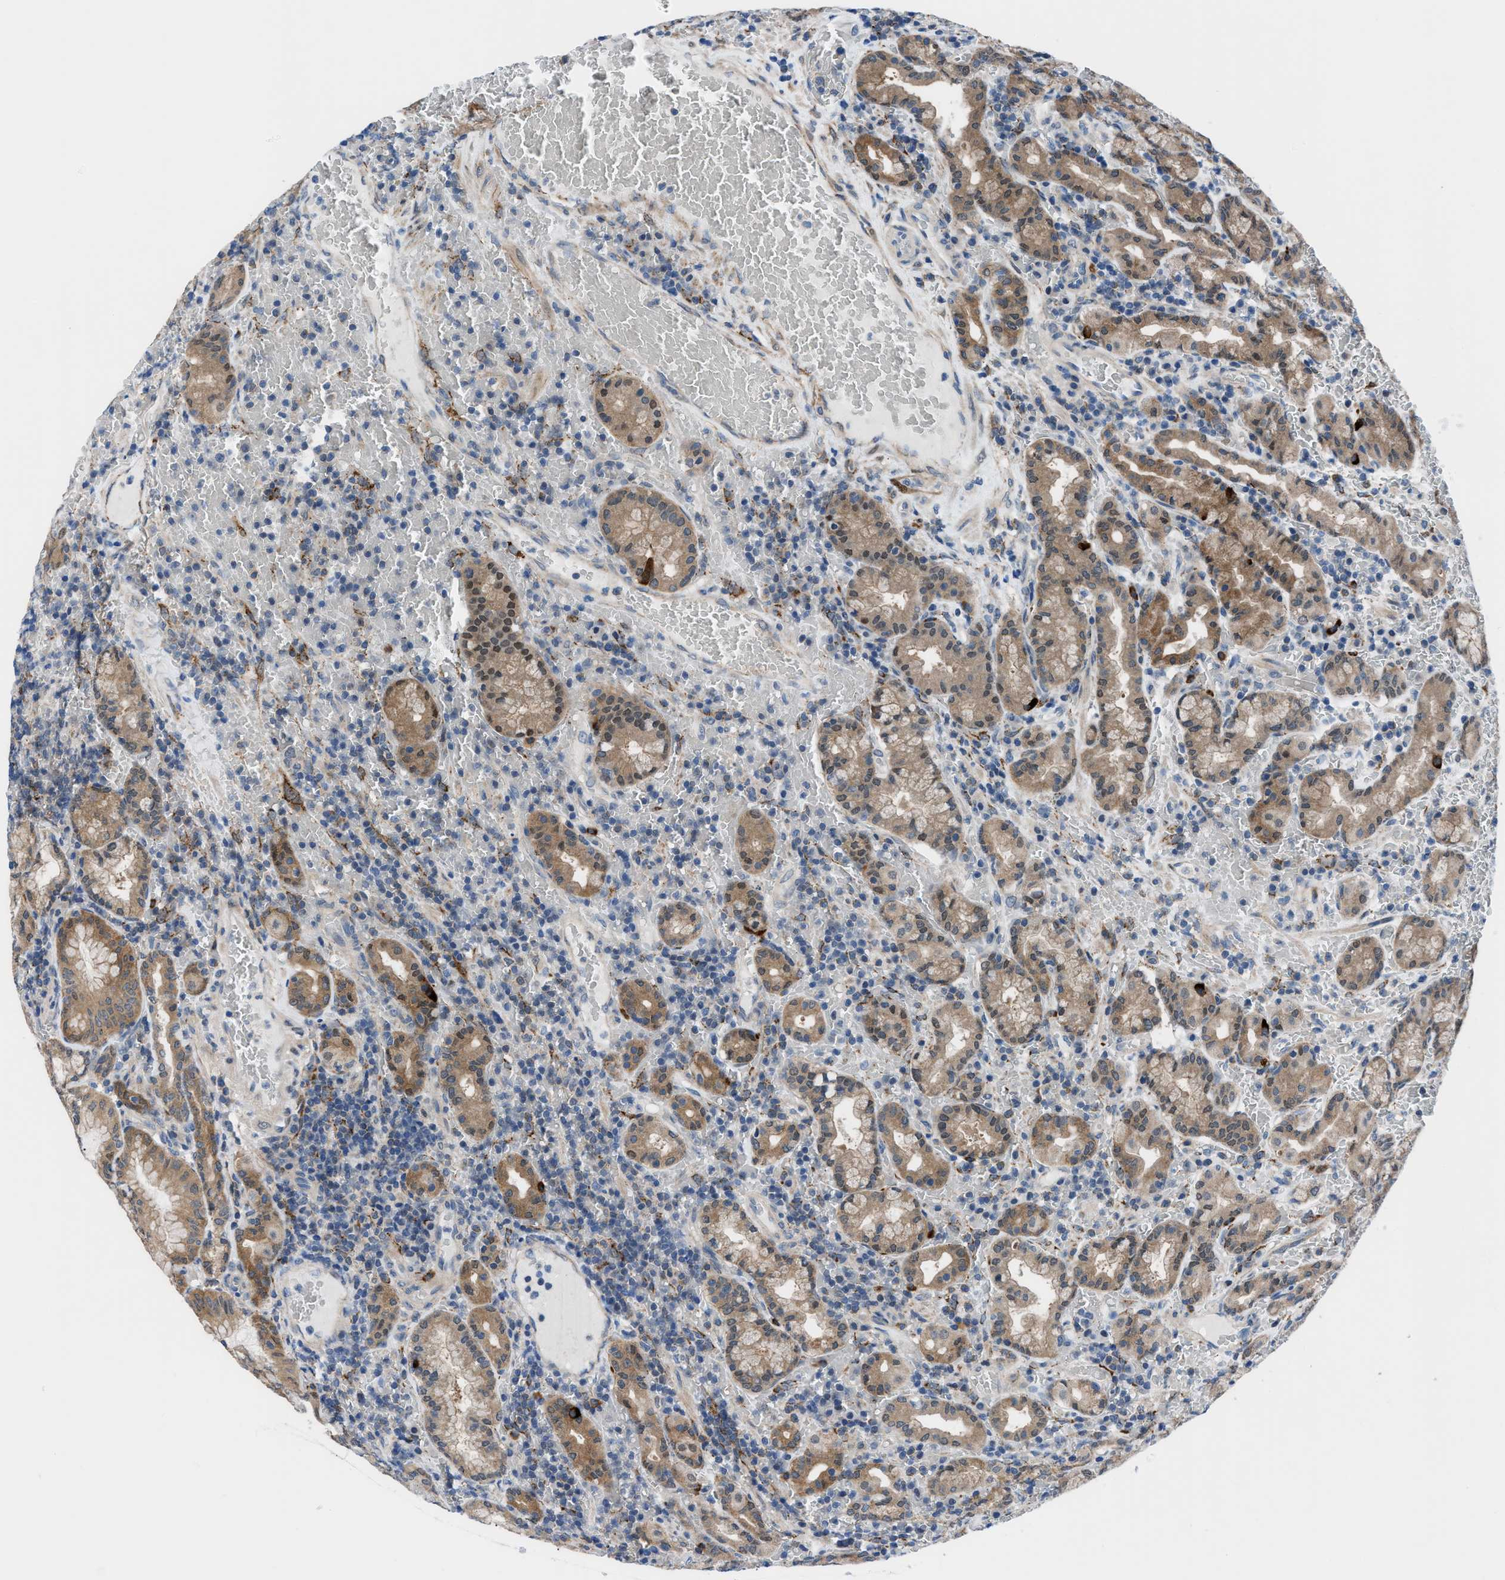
{"staining": {"intensity": "moderate", "quantity": ">75%", "location": "cytoplasmic/membranous,nuclear"}, "tissue": "stomach", "cell_type": "Glandular cells", "image_type": "normal", "snomed": [{"axis": "morphology", "description": "Normal tissue, NOS"}, {"axis": "morphology", "description": "Carcinoid, malignant, NOS"}, {"axis": "topography", "description": "Stomach, upper"}], "caption": "The image demonstrates a brown stain indicating the presence of a protein in the cytoplasmic/membranous,nuclear of glandular cells in stomach.", "gene": "TMEM45B", "patient": {"sex": "male", "age": 39}}